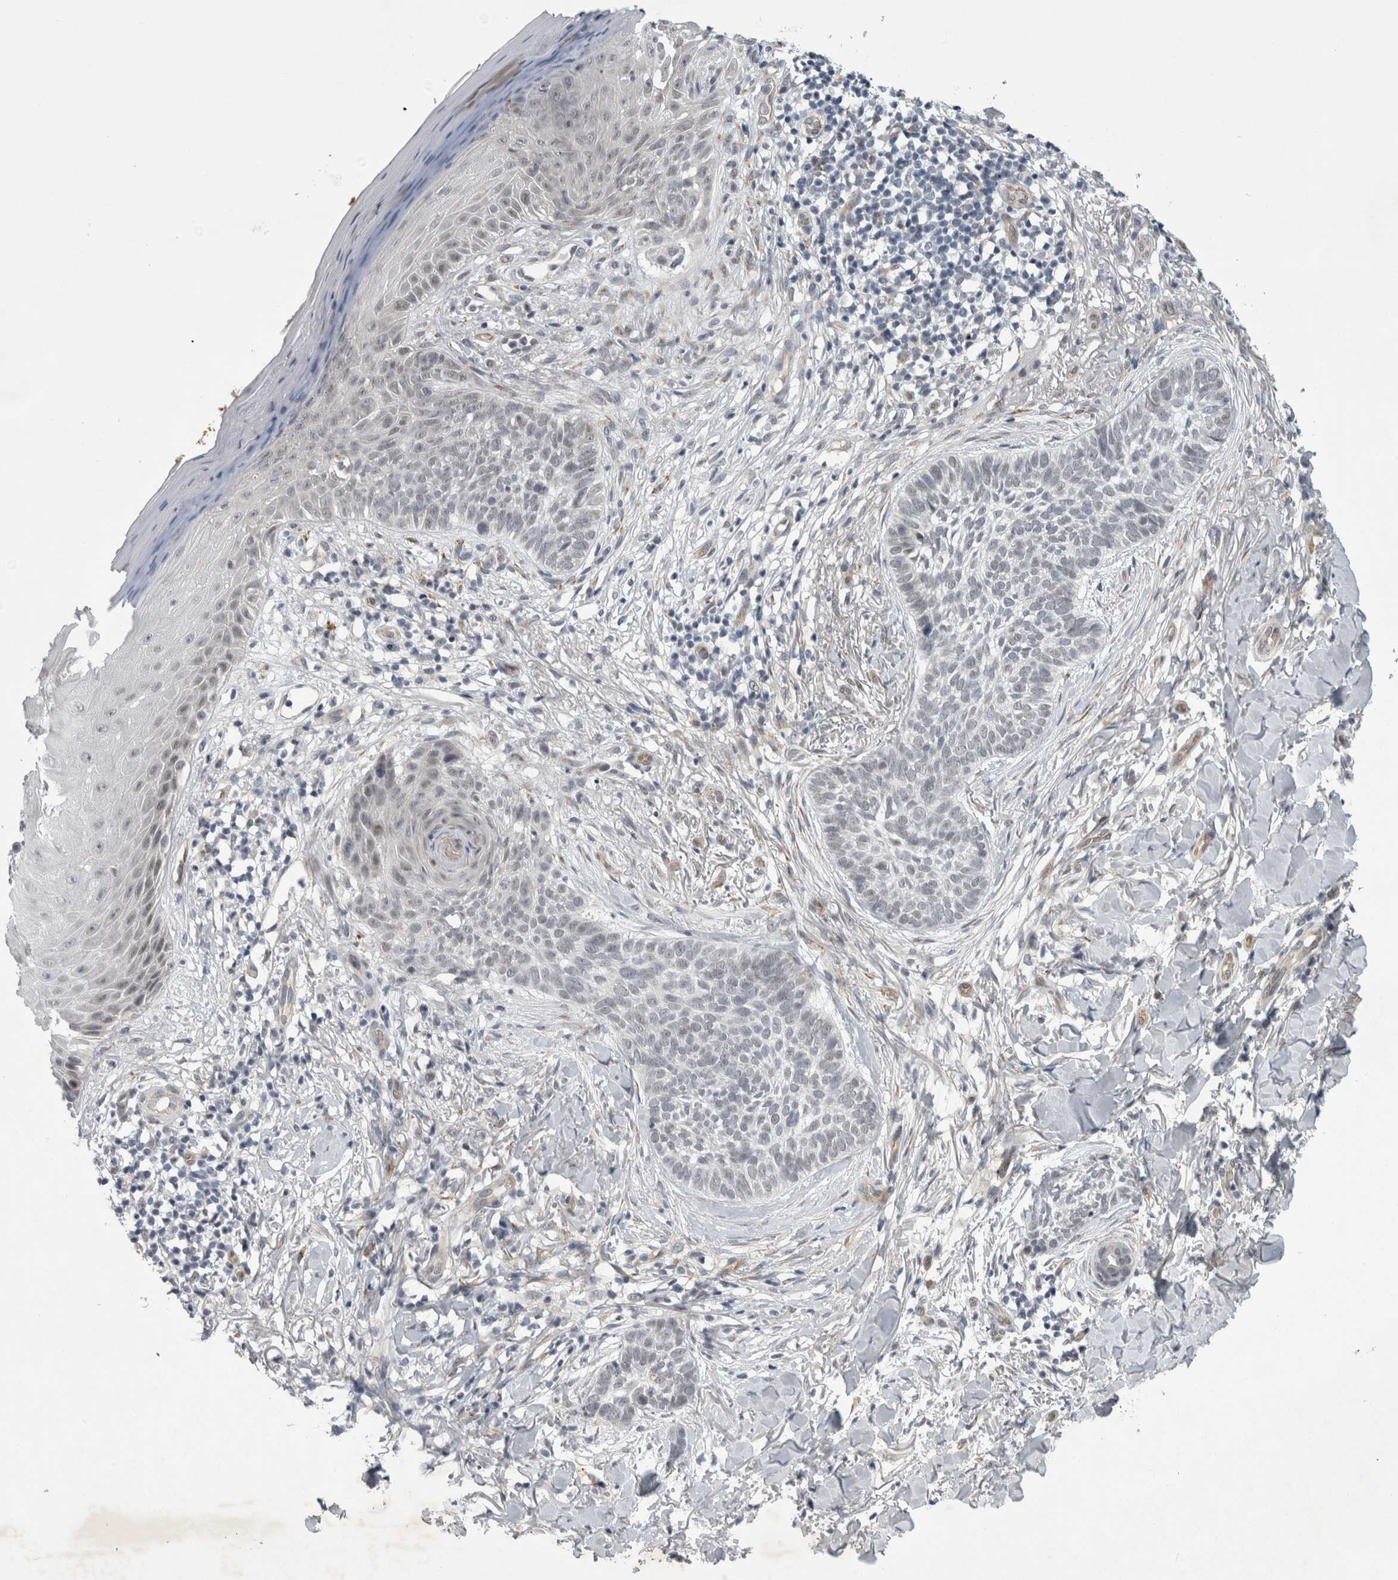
{"staining": {"intensity": "negative", "quantity": "none", "location": "none"}, "tissue": "skin cancer", "cell_type": "Tumor cells", "image_type": "cancer", "snomed": [{"axis": "morphology", "description": "Normal tissue, NOS"}, {"axis": "morphology", "description": "Basal cell carcinoma"}, {"axis": "topography", "description": "Skin"}], "caption": "Human basal cell carcinoma (skin) stained for a protein using immunohistochemistry displays no expression in tumor cells.", "gene": "PARP11", "patient": {"sex": "male", "age": 67}}